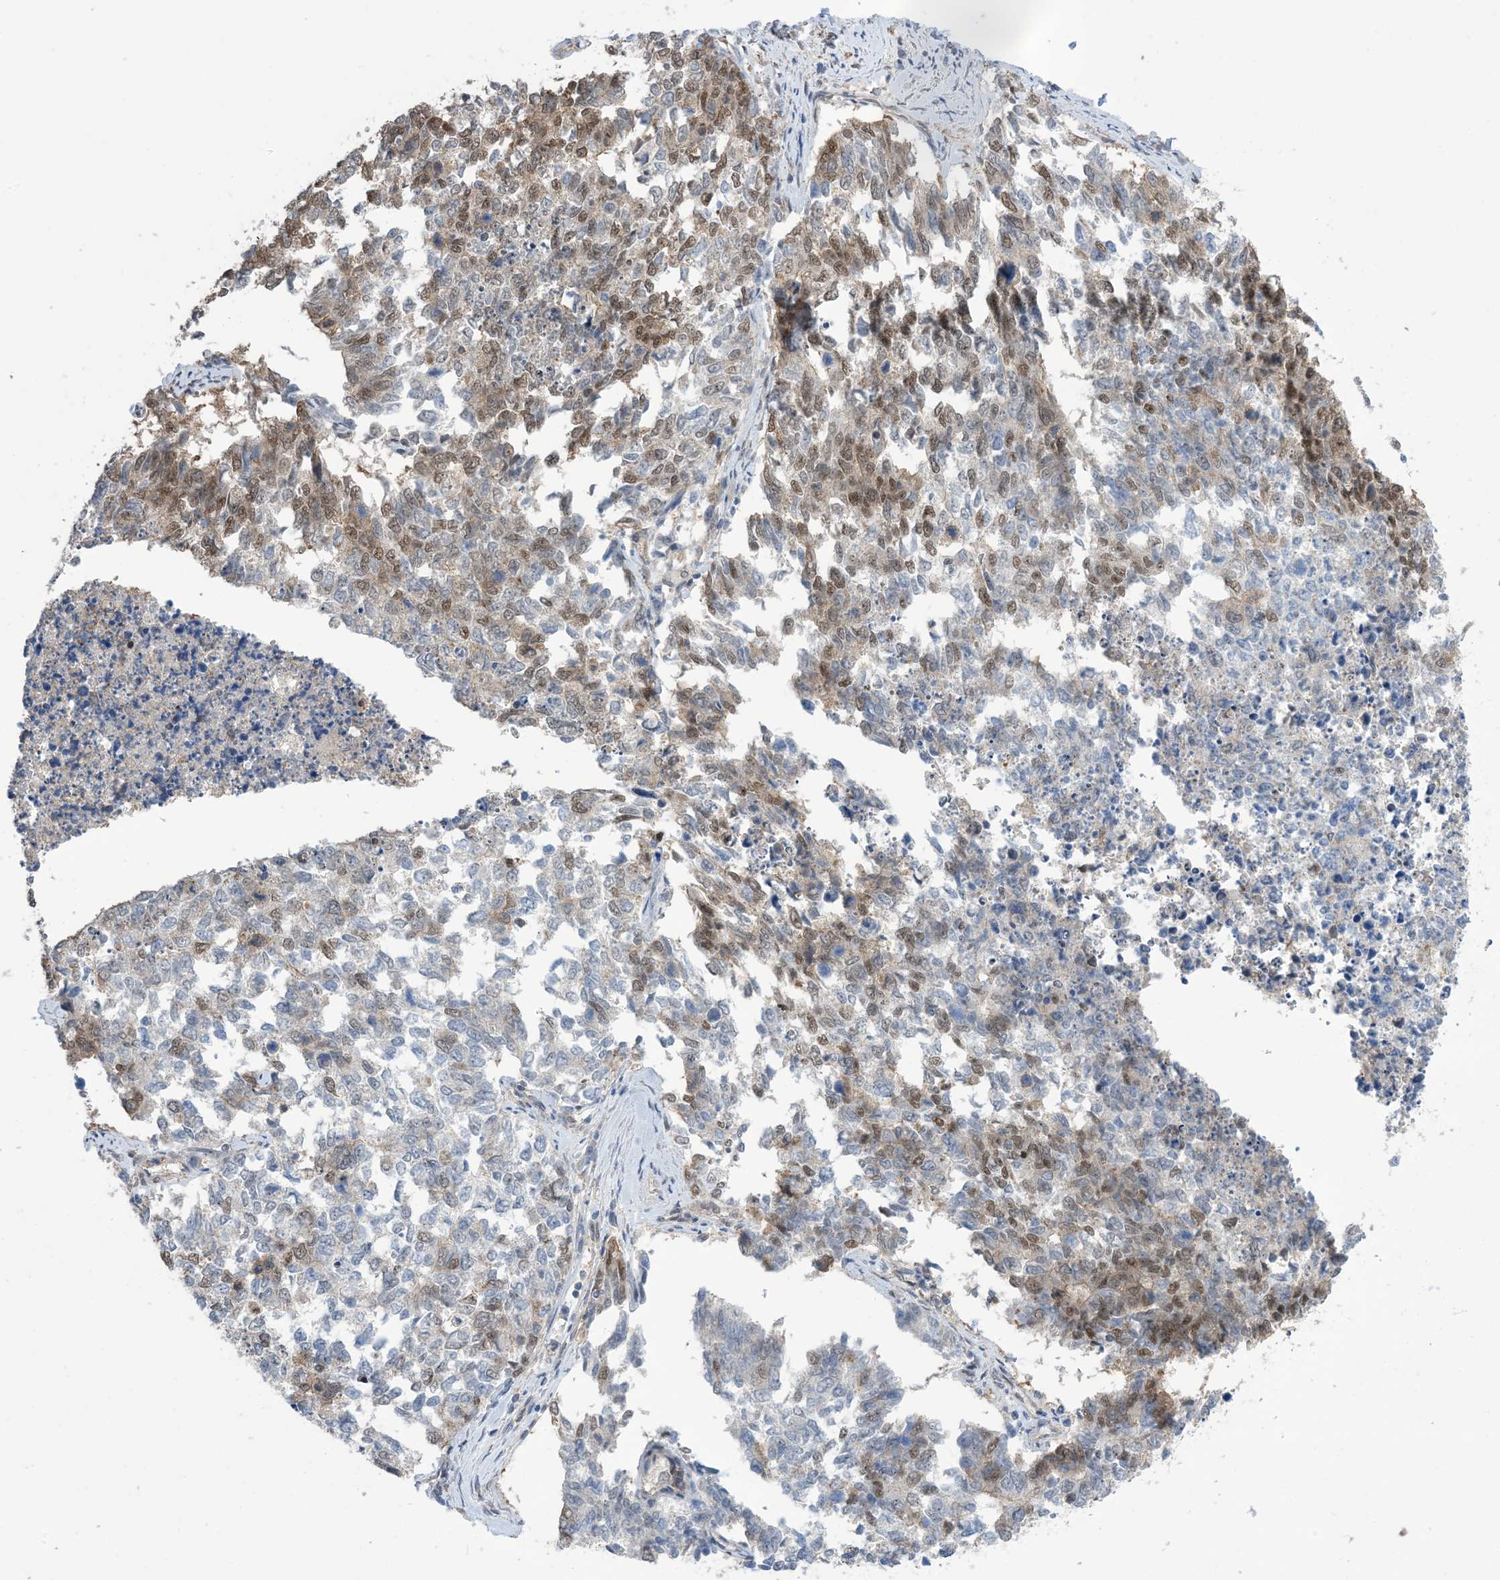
{"staining": {"intensity": "moderate", "quantity": "25%-75%", "location": "nuclear"}, "tissue": "cervical cancer", "cell_type": "Tumor cells", "image_type": "cancer", "snomed": [{"axis": "morphology", "description": "Squamous cell carcinoma, NOS"}, {"axis": "topography", "description": "Cervix"}], "caption": "Squamous cell carcinoma (cervical) stained for a protein reveals moderate nuclear positivity in tumor cells.", "gene": "ZNF8", "patient": {"sex": "female", "age": 63}}